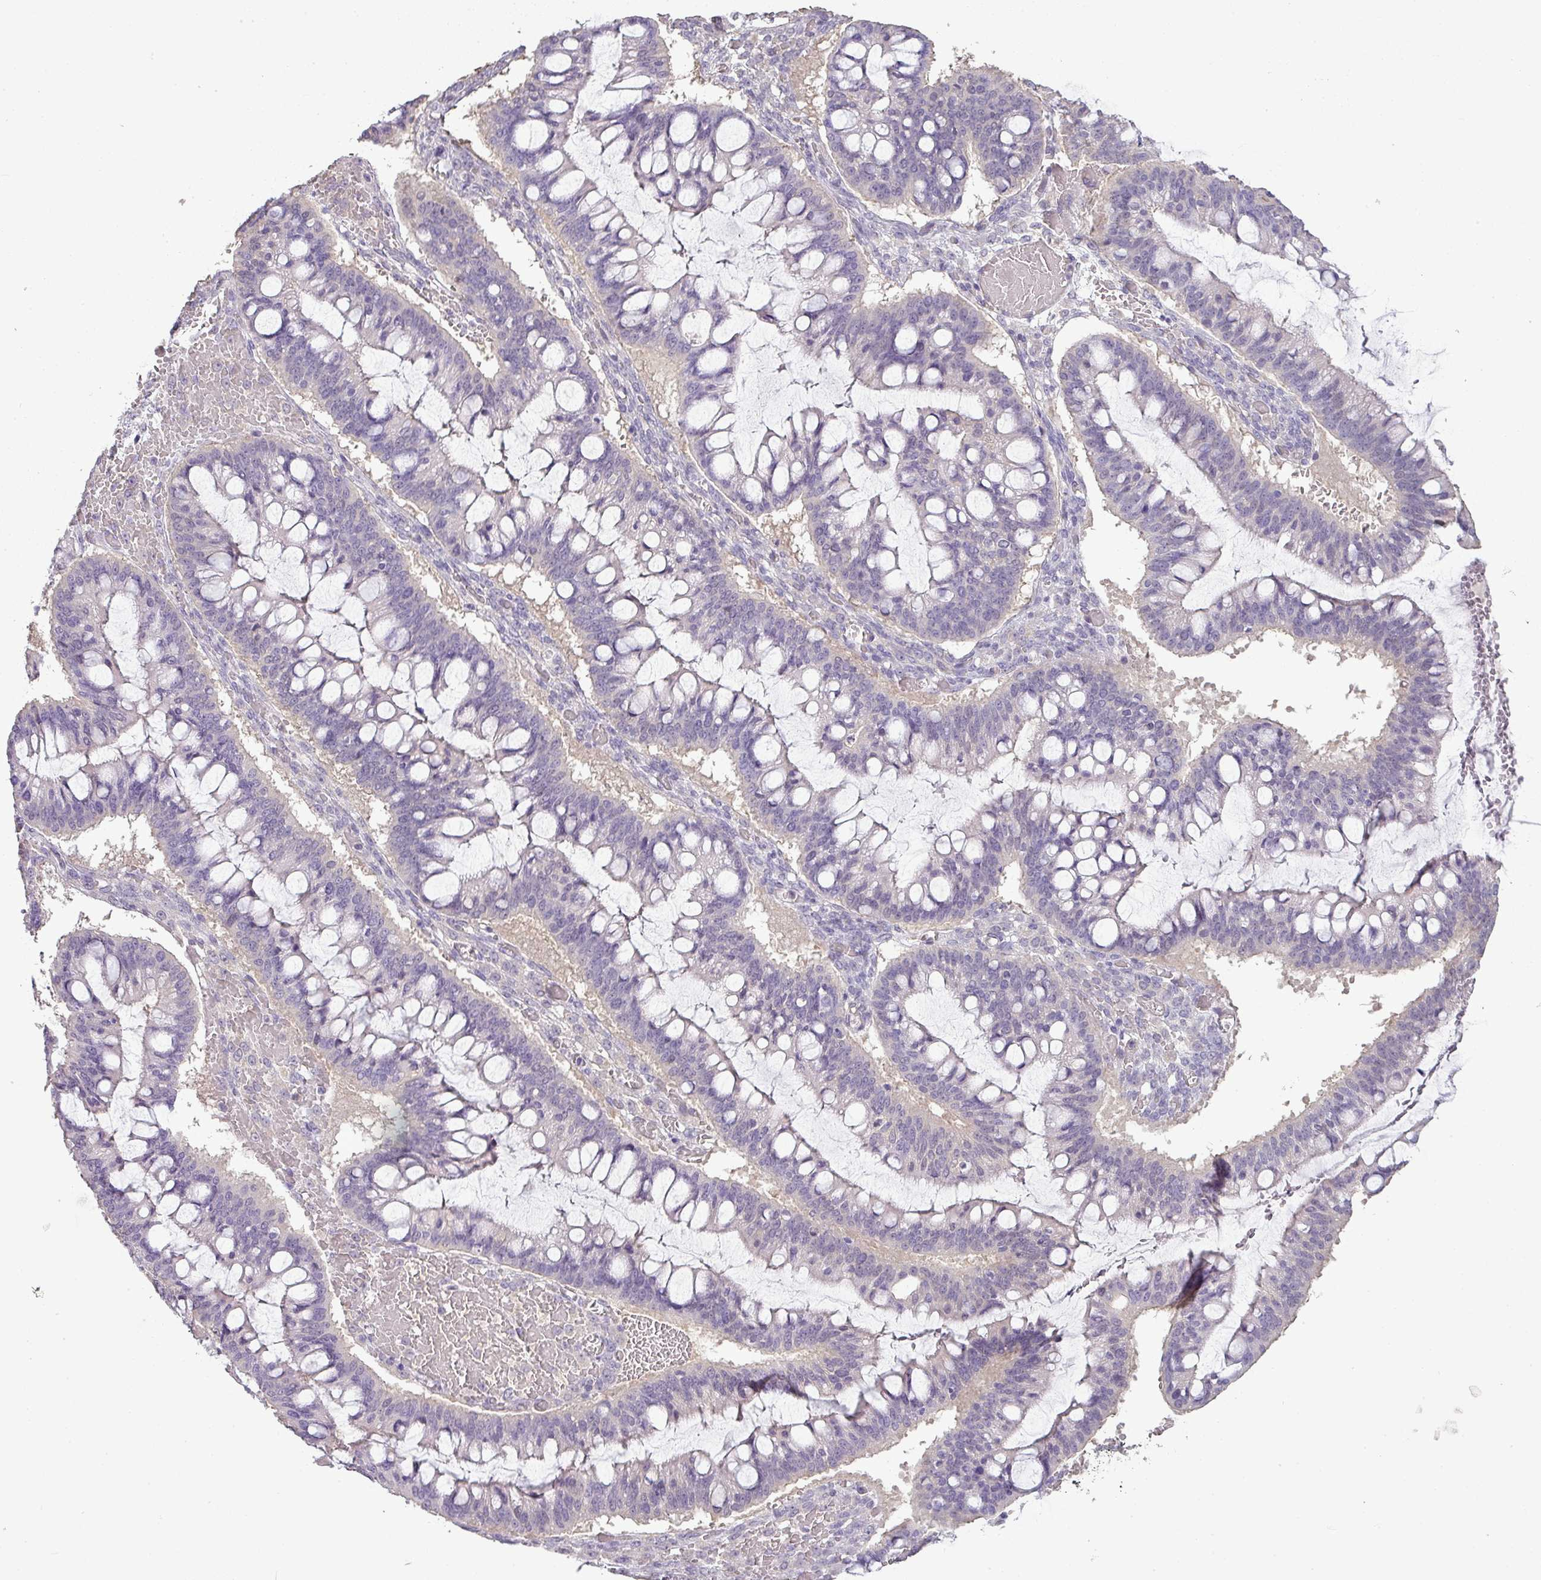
{"staining": {"intensity": "negative", "quantity": "none", "location": "none"}, "tissue": "ovarian cancer", "cell_type": "Tumor cells", "image_type": "cancer", "snomed": [{"axis": "morphology", "description": "Cystadenocarcinoma, mucinous, NOS"}, {"axis": "topography", "description": "Ovary"}], "caption": "The image demonstrates no significant staining in tumor cells of ovarian mucinous cystadenocarcinoma.", "gene": "LY9", "patient": {"sex": "female", "age": 73}}